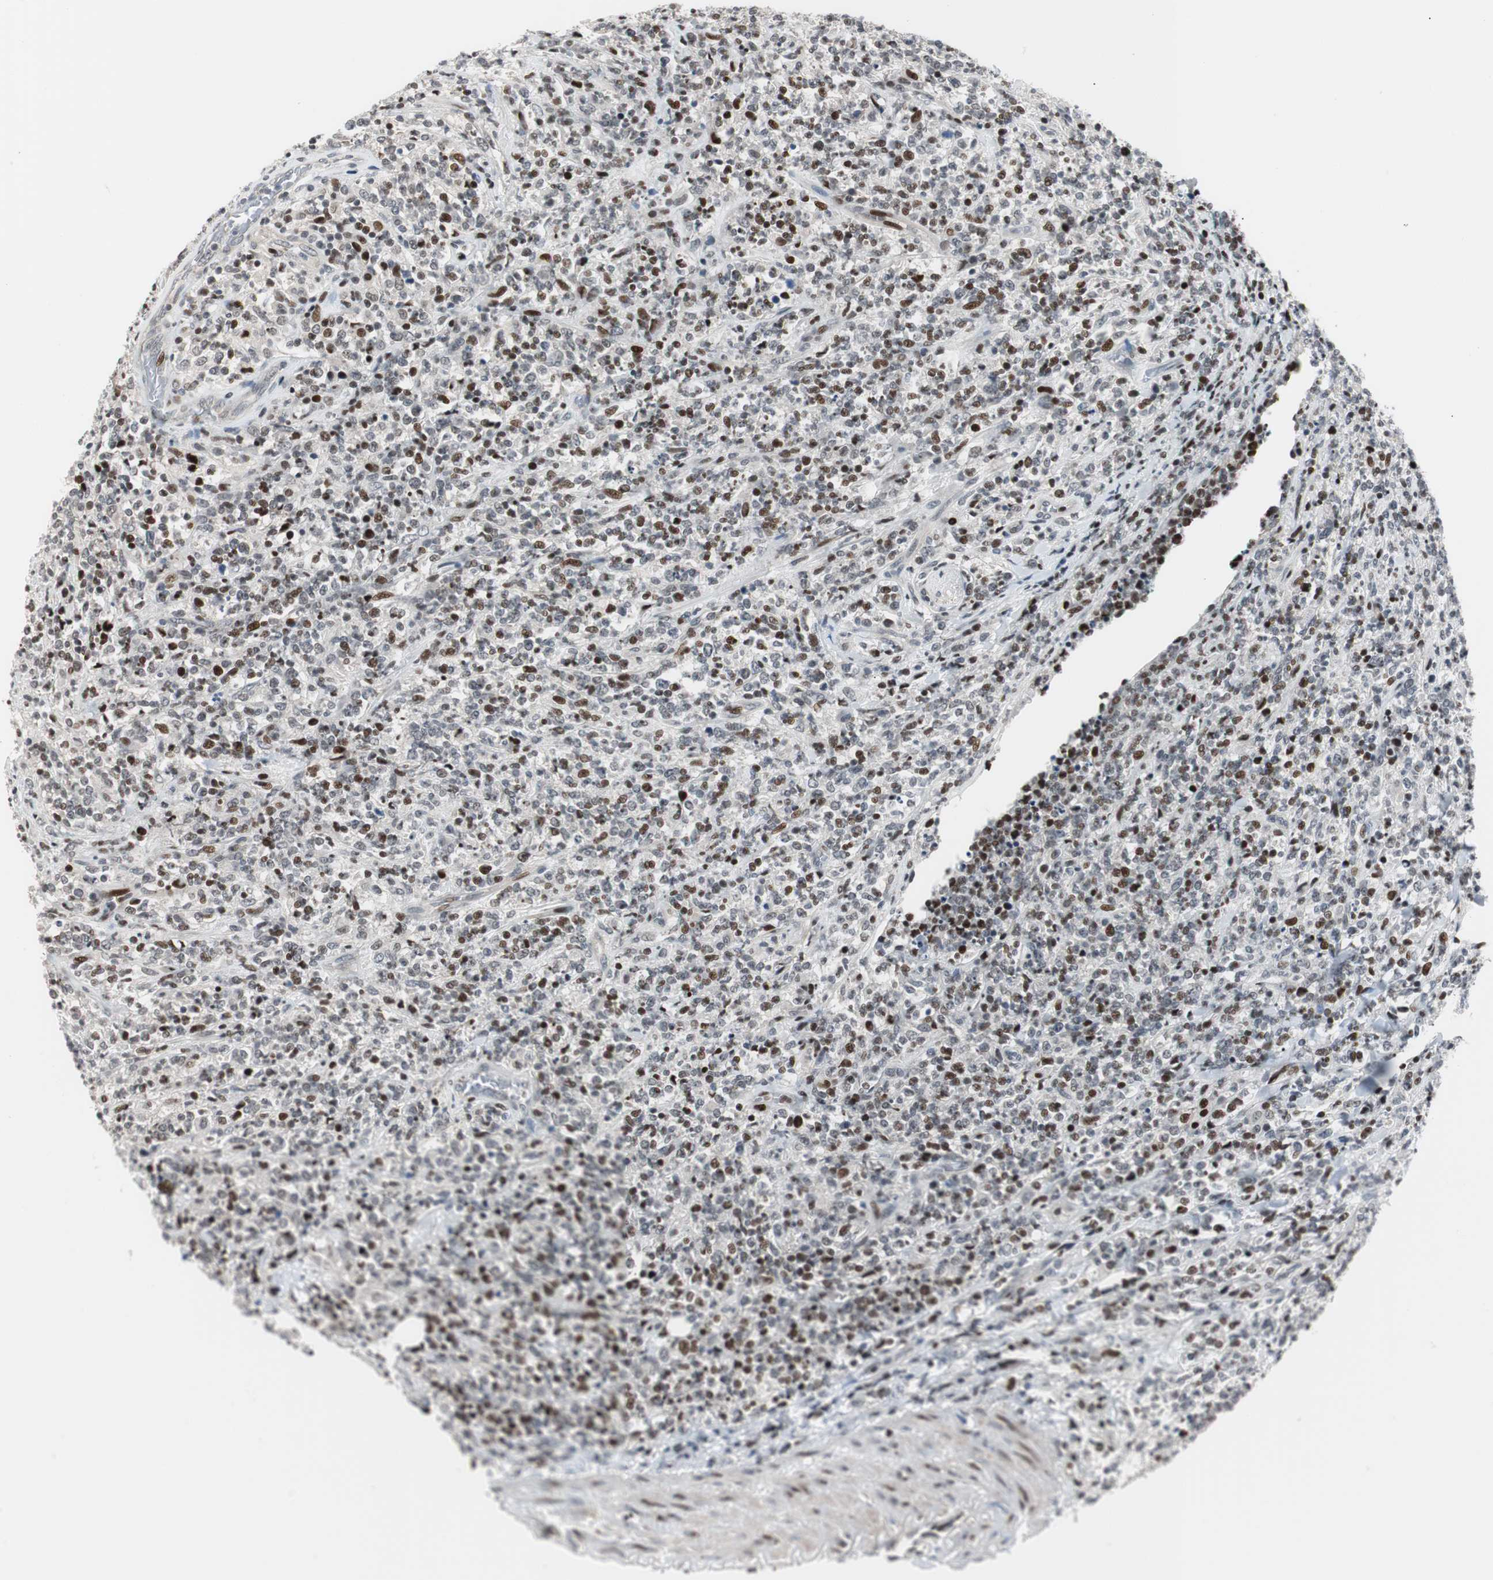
{"staining": {"intensity": "moderate", "quantity": "25%-75%", "location": "nuclear"}, "tissue": "lymphoma", "cell_type": "Tumor cells", "image_type": "cancer", "snomed": [{"axis": "morphology", "description": "Malignant lymphoma, non-Hodgkin's type, High grade"}, {"axis": "topography", "description": "Soft tissue"}], "caption": "High-grade malignant lymphoma, non-Hodgkin's type was stained to show a protein in brown. There is medium levels of moderate nuclear expression in about 25%-75% of tumor cells.", "gene": "RAD1", "patient": {"sex": "male", "age": 18}}